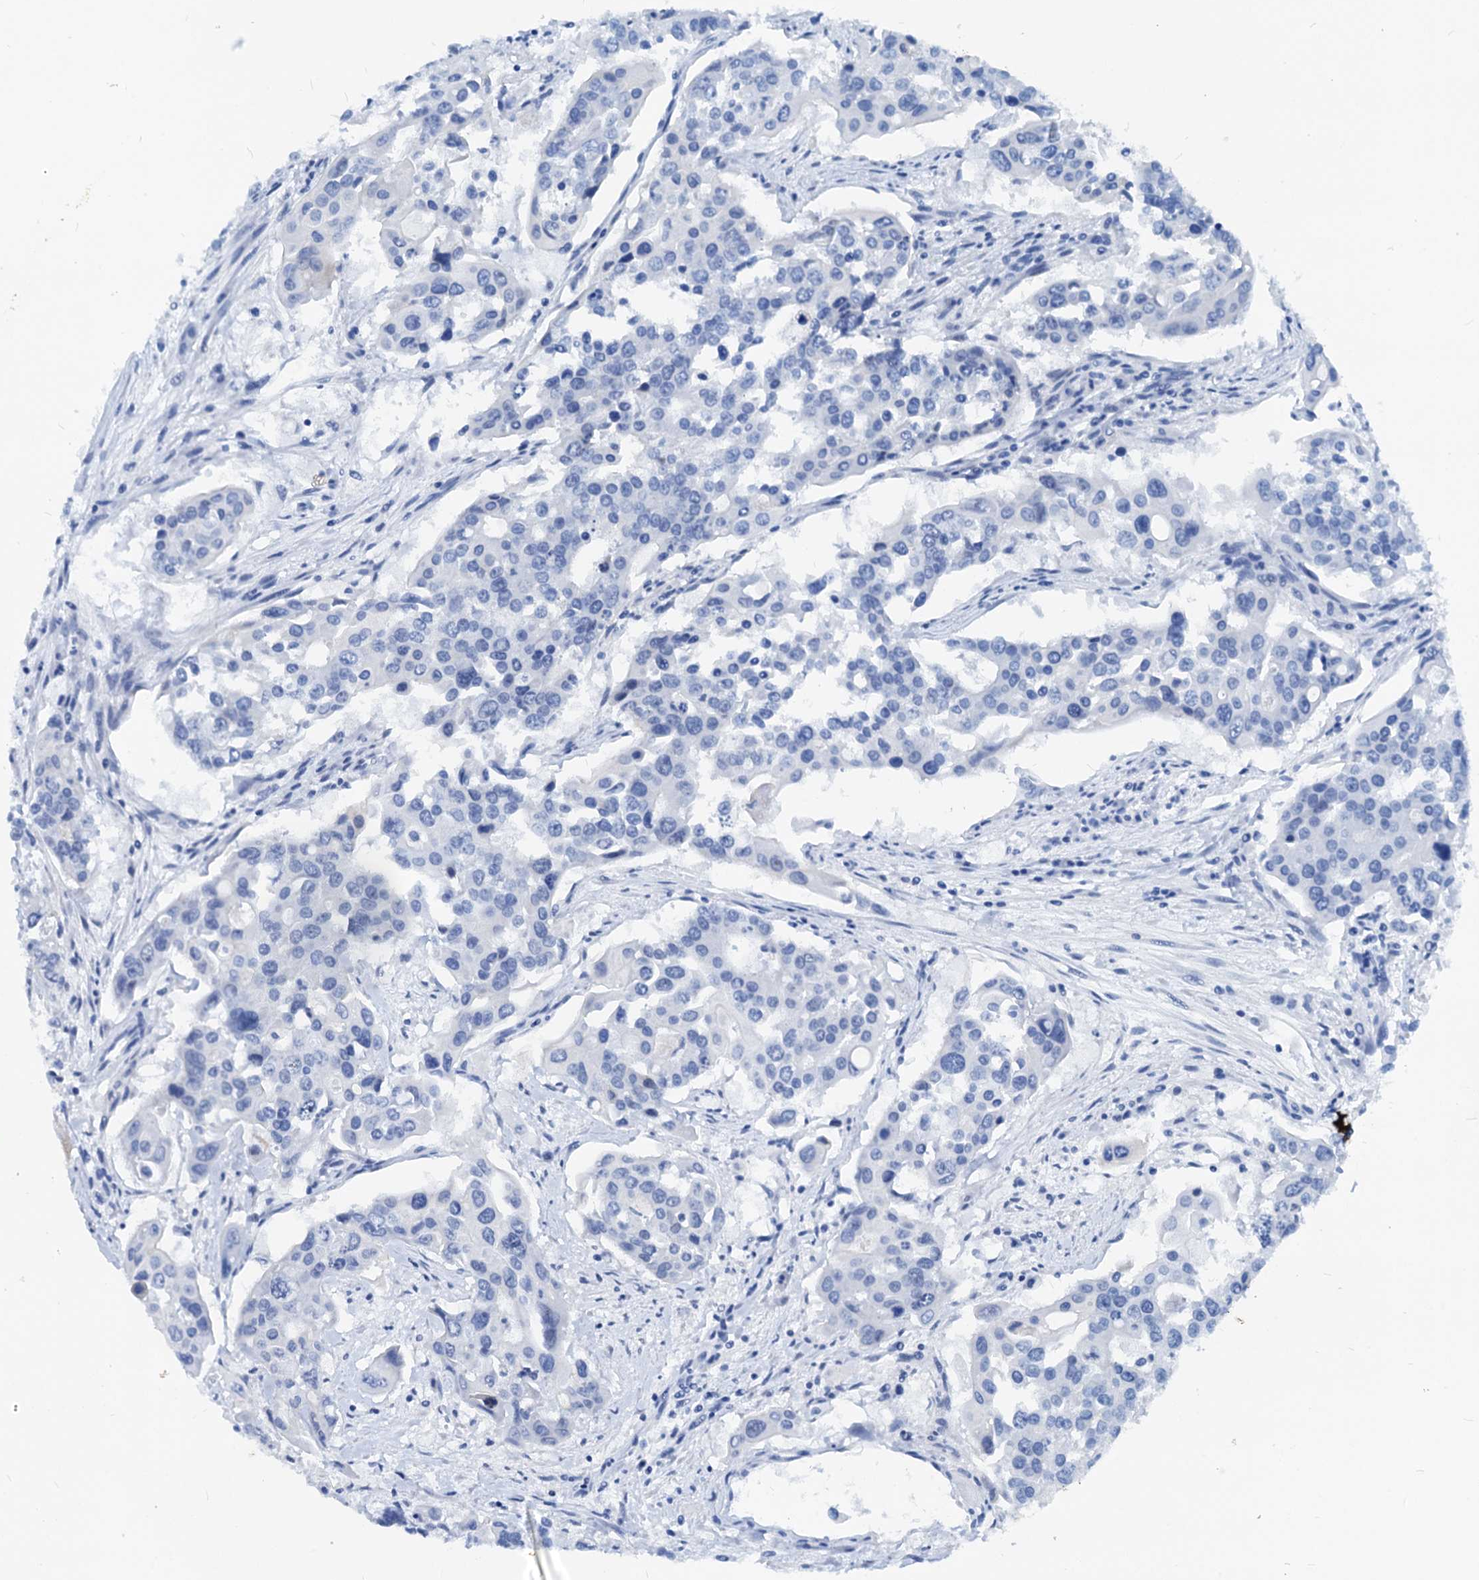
{"staining": {"intensity": "negative", "quantity": "none", "location": "none"}, "tissue": "colorectal cancer", "cell_type": "Tumor cells", "image_type": "cancer", "snomed": [{"axis": "morphology", "description": "Adenocarcinoma, NOS"}, {"axis": "topography", "description": "Colon"}], "caption": "Image shows no protein staining in tumor cells of colorectal adenocarcinoma tissue.", "gene": "HSF2", "patient": {"sex": "male", "age": 77}}